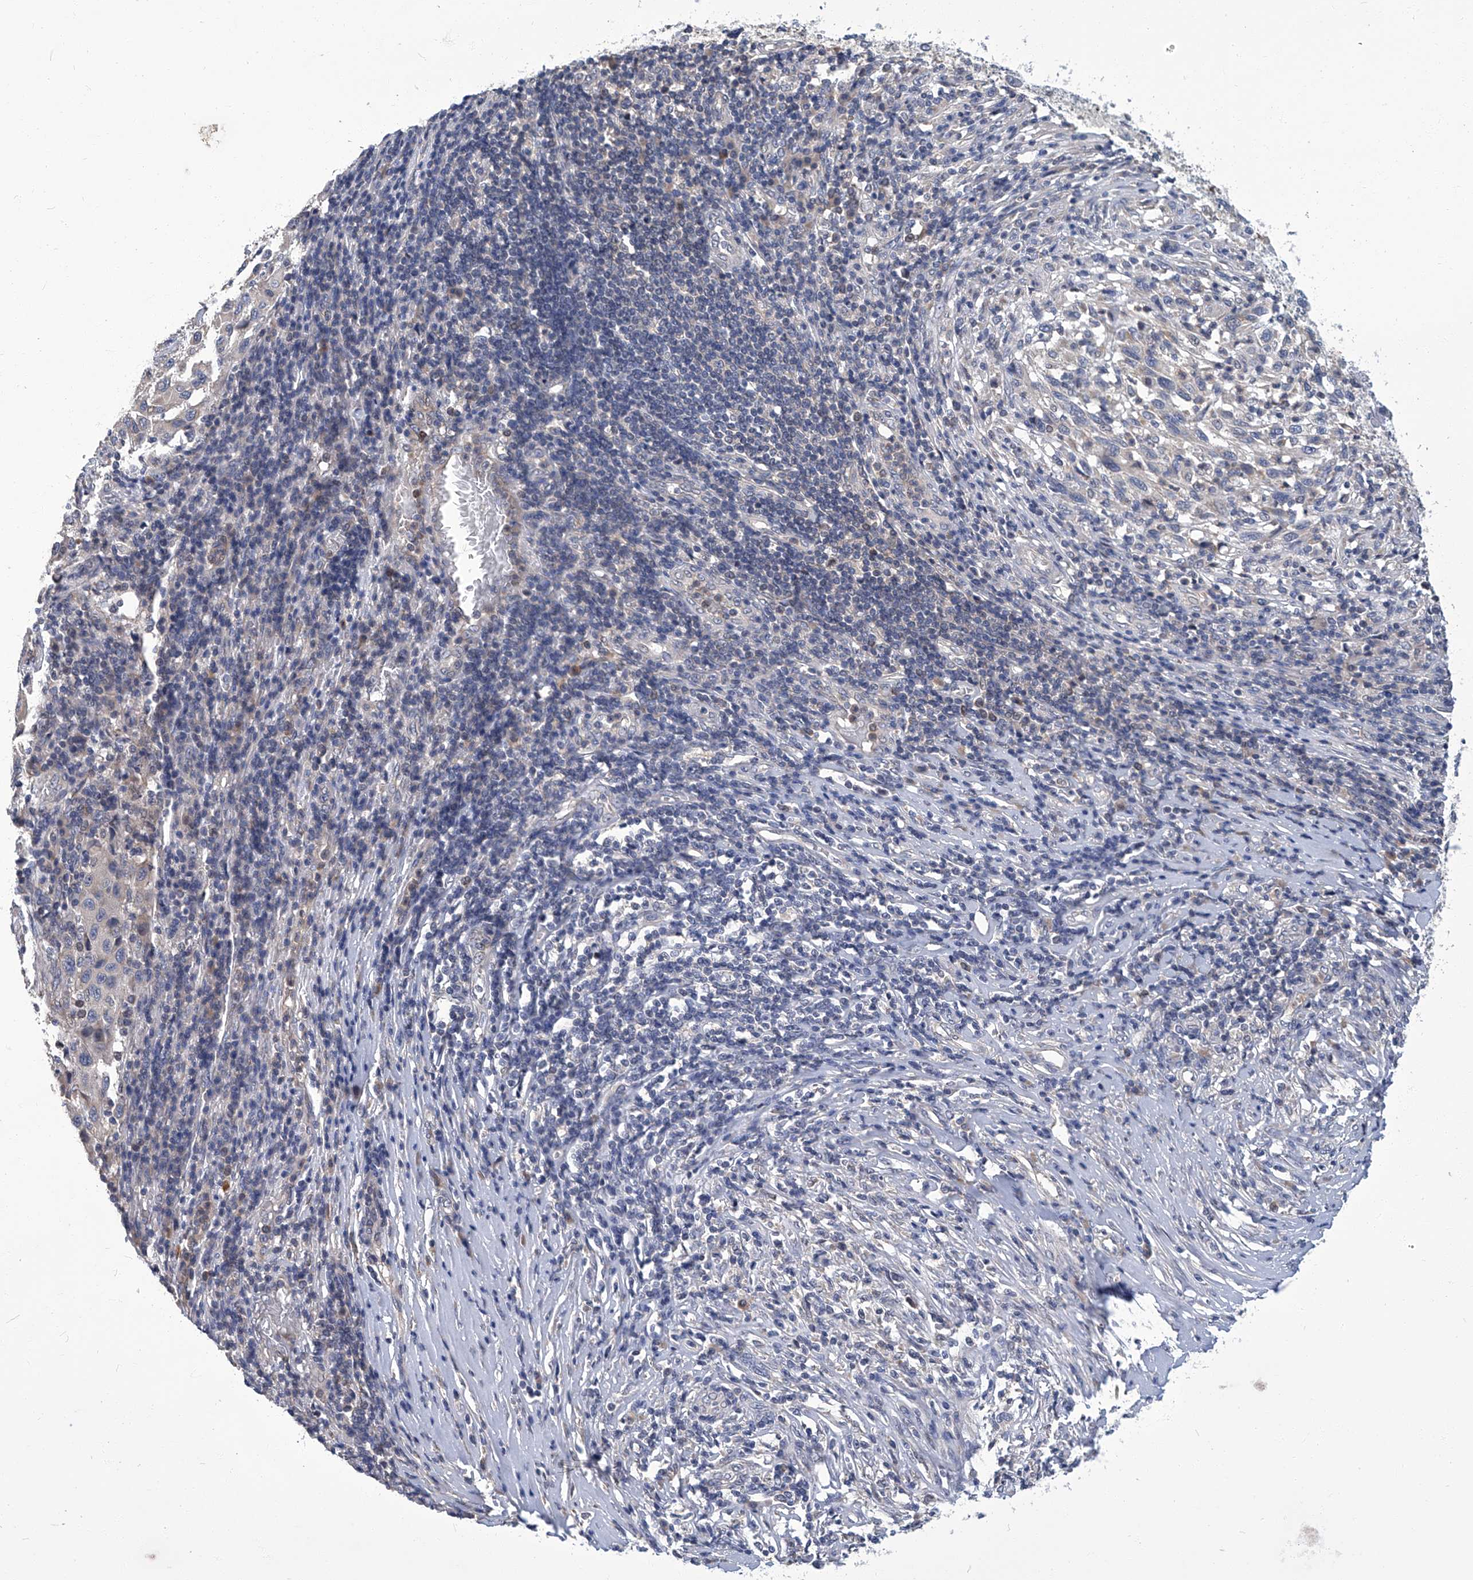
{"staining": {"intensity": "negative", "quantity": "none", "location": "none"}, "tissue": "melanoma", "cell_type": "Tumor cells", "image_type": "cancer", "snomed": [{"axis": "morphology", "description": "Malignant melanoma, Metastatic site"}, {"axis": "topography", "description": "Lymph node"}], "caption": "Immunohistochemistry photomicrograph of neoplastic tissue: human melanoma stained with DAB (3,3'-diaminobenzidine) shows no significant protein expression in tumor cells.", "gene": "TGFBR1", "patient": {"sex": "male", "age": 61}}